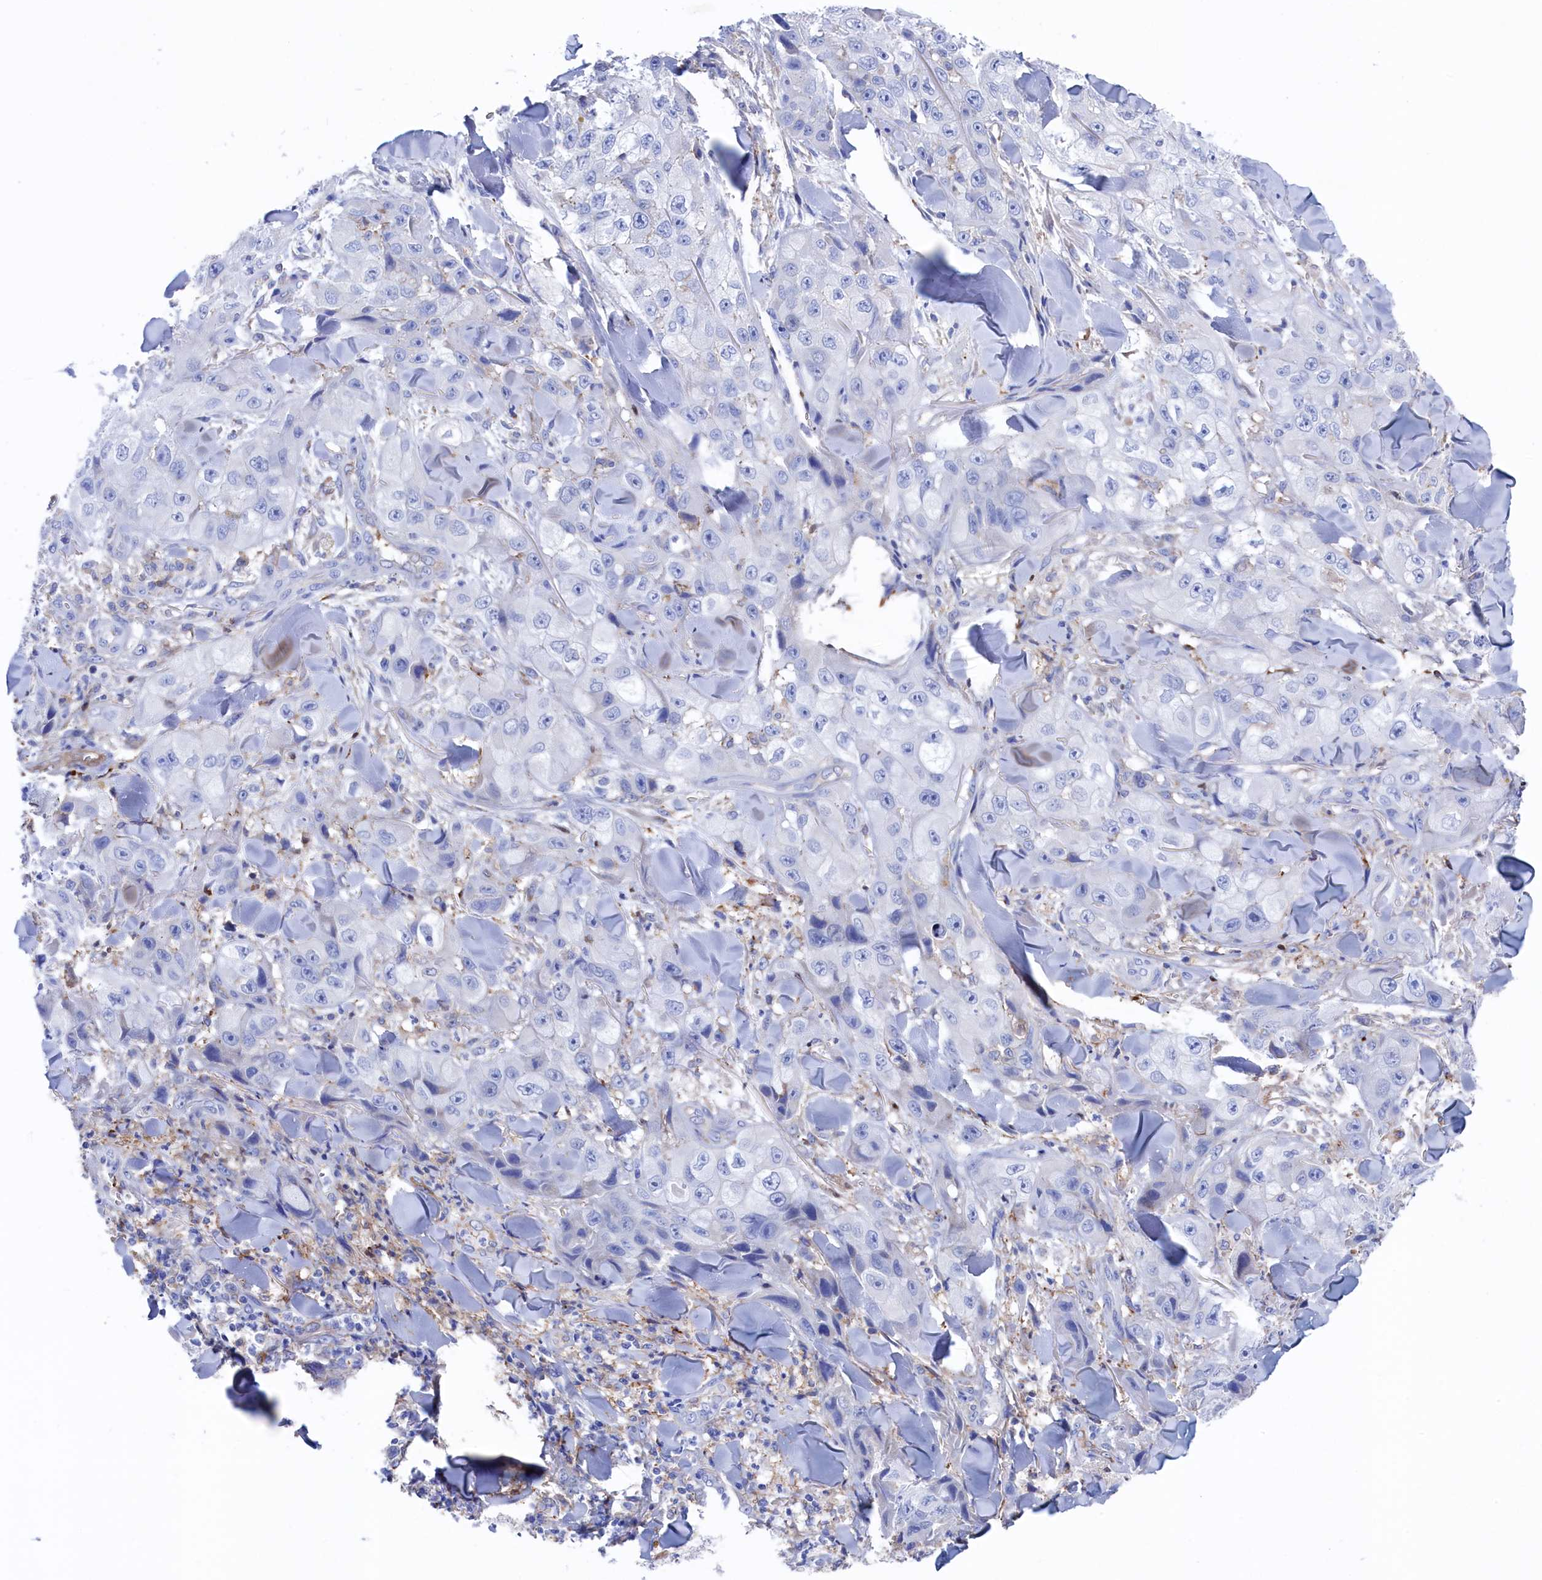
{"staining": {"intensity": "negative", "quantity": "none", "location": "none"}, "tissue": "skin cancer", "cell_type": "Tumor cells", "image_type": "cancer", "snomed": [{"axis": "morphology", "description": "Squamous cell carcinoma, NOS"}, {"axis": "topography", "description": "Skin"}, {"axis": "topography", "description": "Subcutis"}], "caption": "The photomicrograph shows no staining of tumor cells in skin squamous cell carcinoma.", "gene": "C12orf73", "patient": {"sex": "male", "age": 73}}